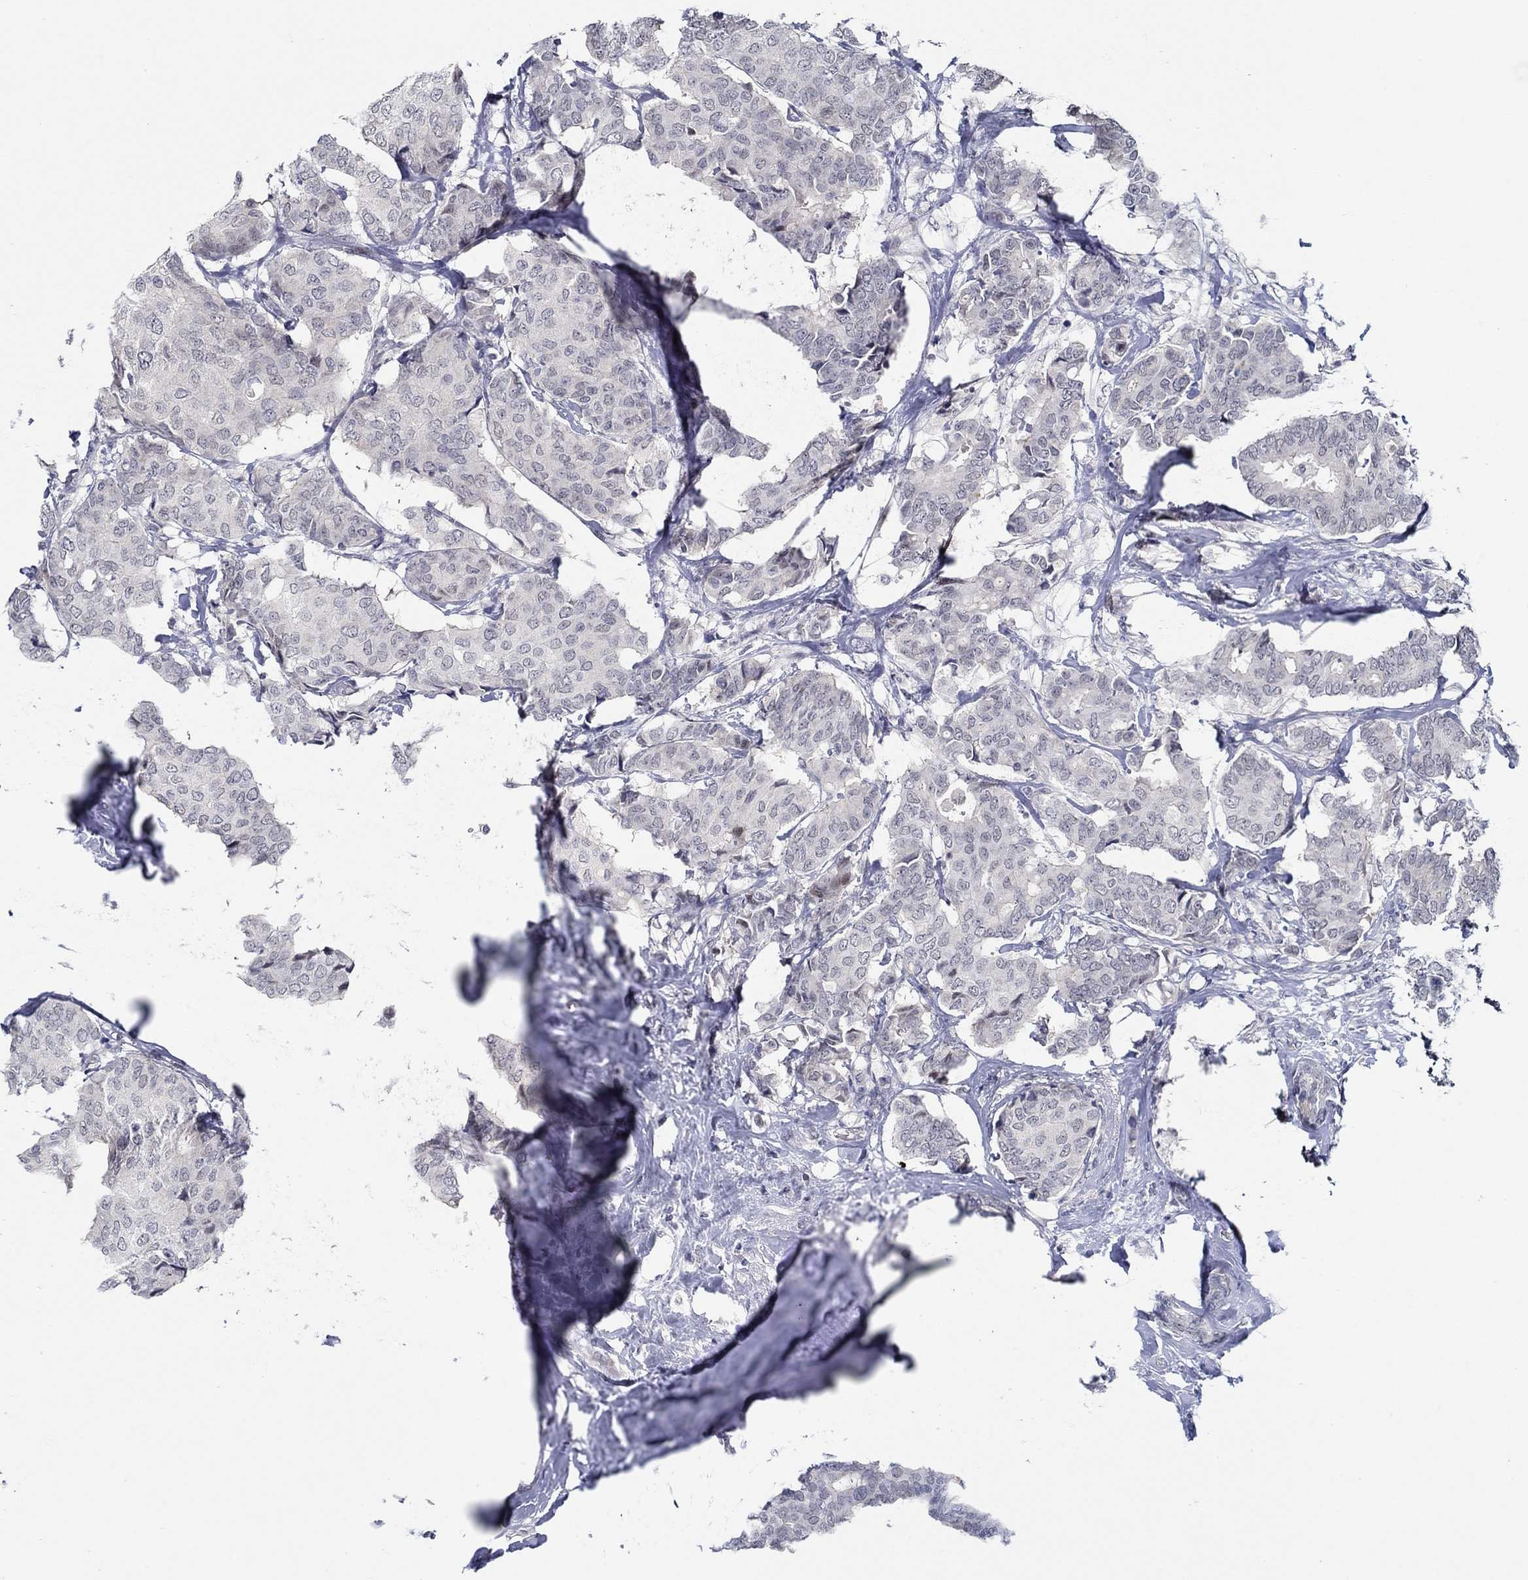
{"staining": {"intensity": "negative", "quantity": "none", "location": "none"}, "tissue": "breast cancer", "cell_type": "Tumor cells", "image_type": "cancer", "snomed": [{"axis": "morphology", "description": "Duct carcinoma"}, {"axis": "topography", "description": "Breast"}], "caption": "Tumor cells are negative for brown protein staining in infiltrating ductal carcinoma (breast).", "gene": "SLC34A1", "patient": {"sex": "female", "age": 75}}